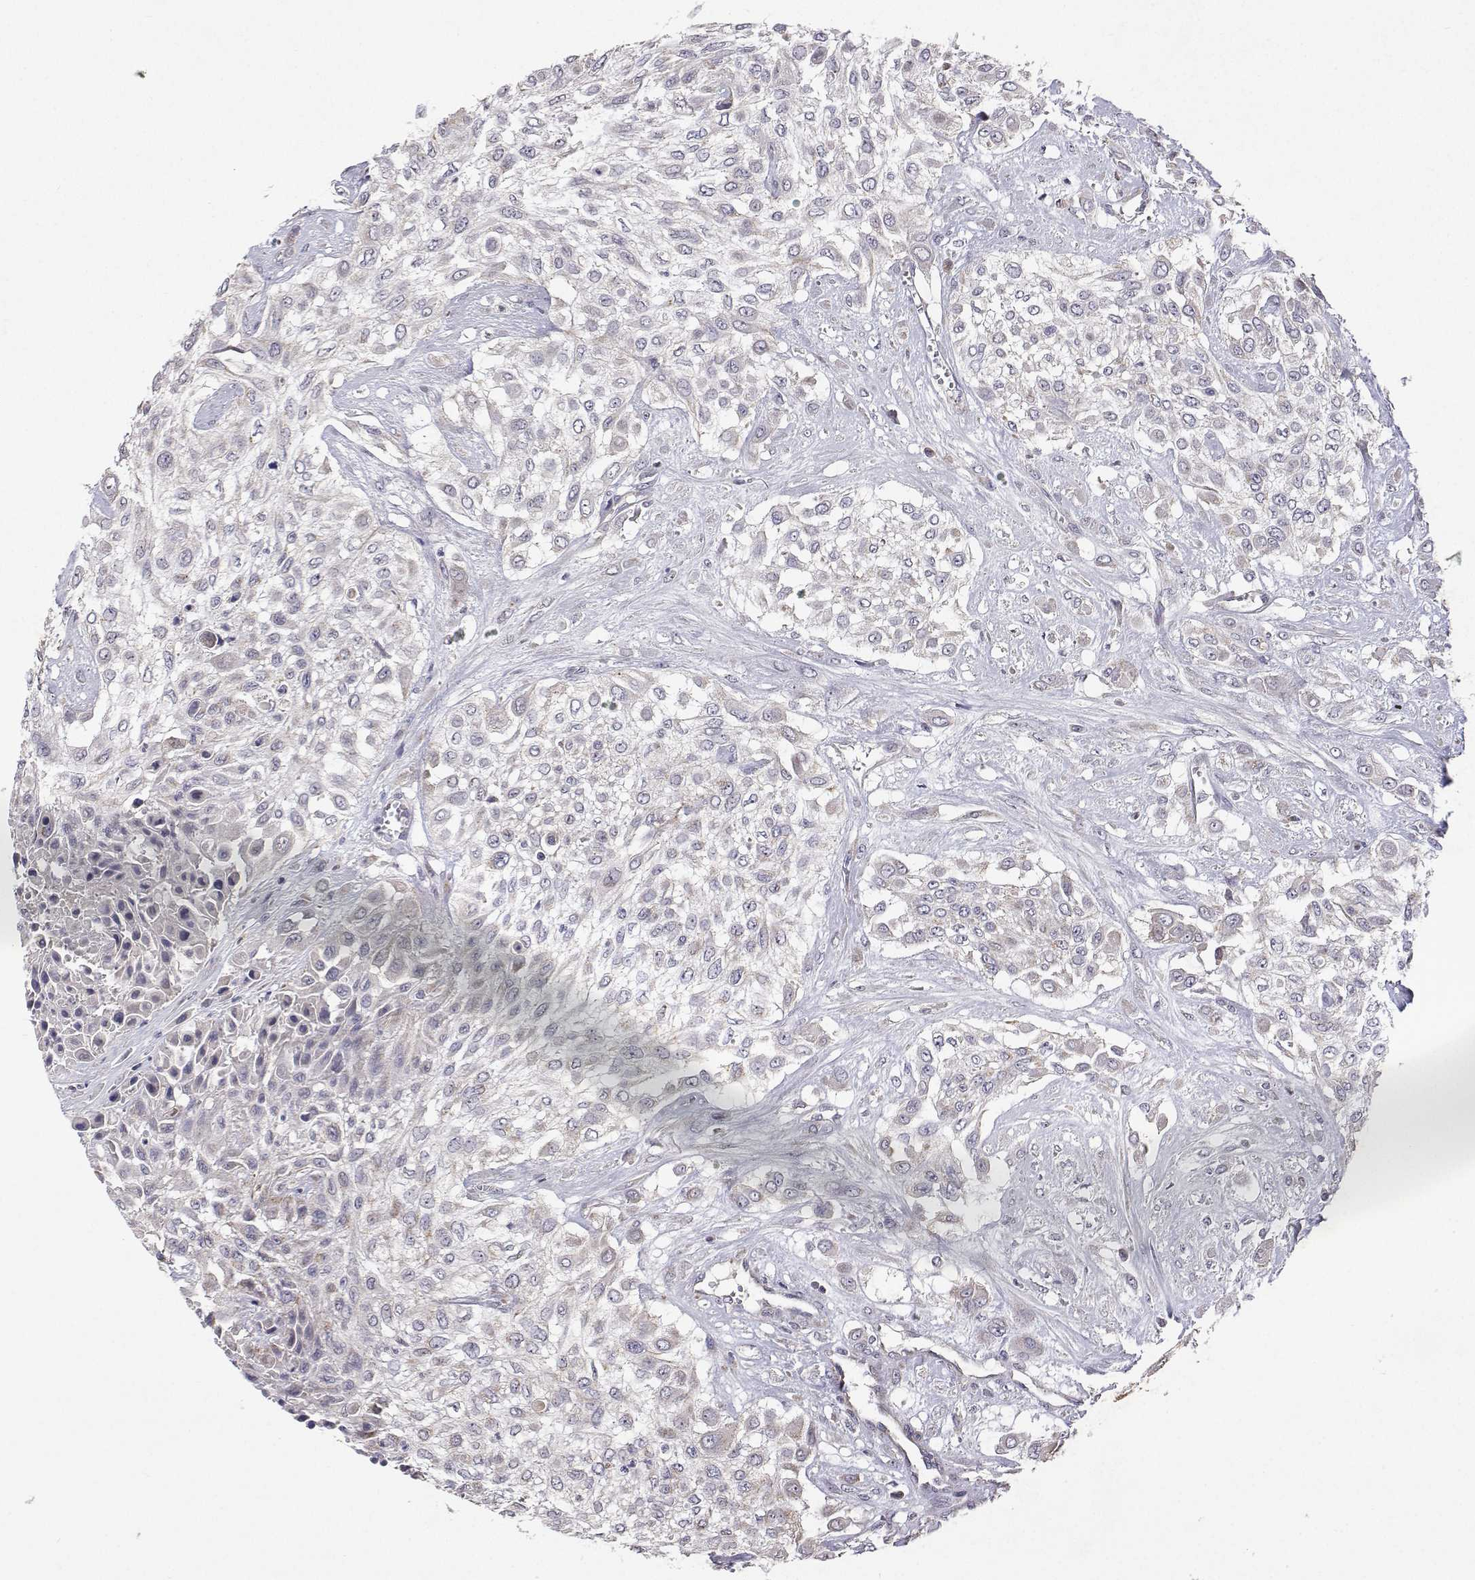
{"staining": {"intensity": "weak", "quantity": "25%-75%", "location": "cytoplasmic/membranous"}, "tissue": "urothelial cancer", "cell_type": "Tumor cells", "image_type": "cancer", "snomed": [{"axis": "morphology", "description": "Urothelial carcinoma, High grade"}, {"axis": "topography", "description": "Urinary bladder"}], "caption": "This photomicrograph reveals immunohistochemistry staining of high-grade urothelial carcinoma, with low weak cytoplasmic/membranous positivity in approximately 25%-75% of tumor cells.", "gene": "MRPL3", "patient": {"sex": "male", "age": 57}}